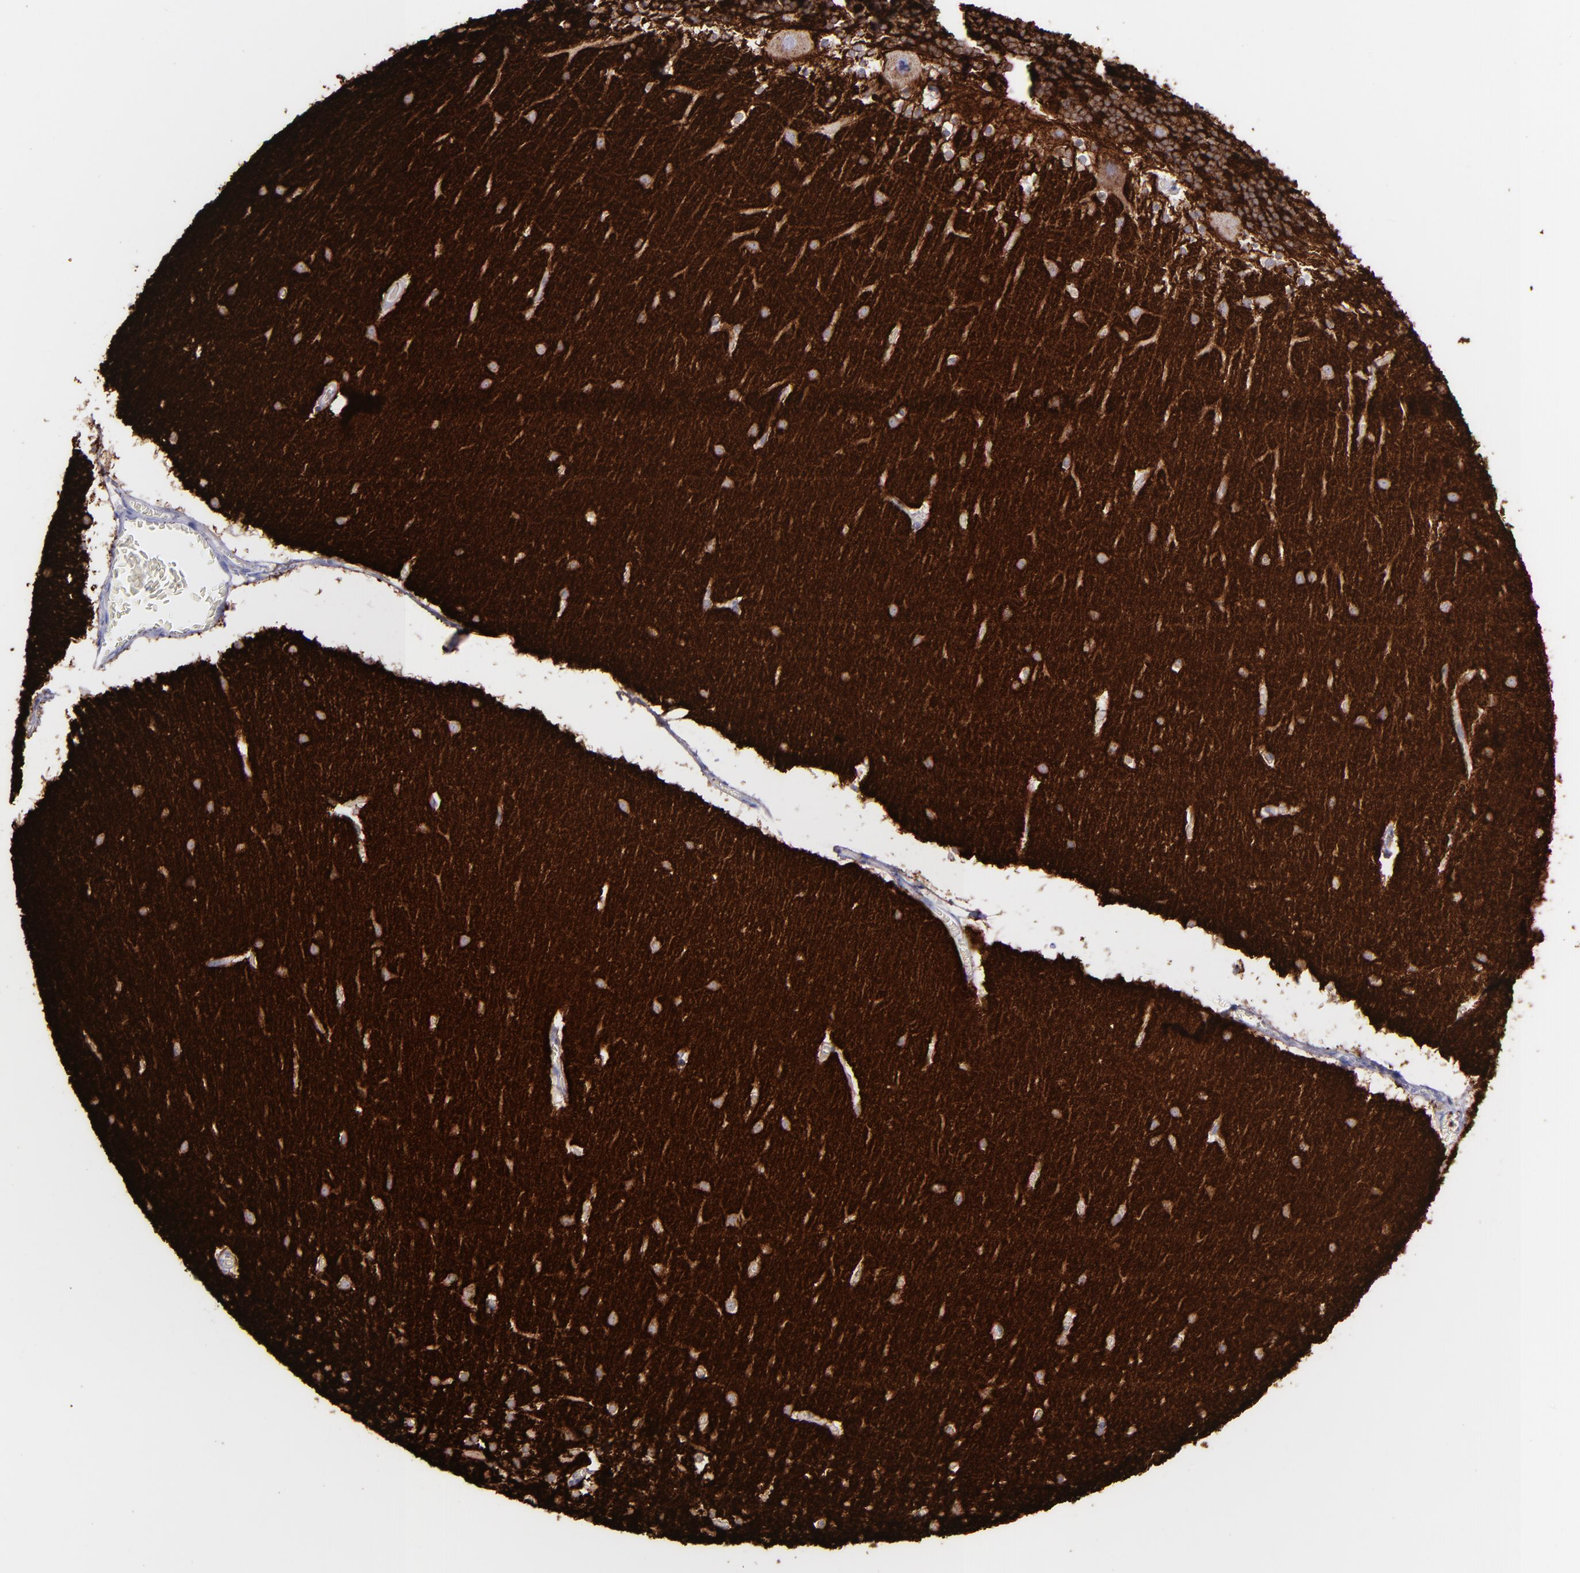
{"staining": {"intensity": "moderate", "quantity": ">75%", "location": "cytoplasmic/membranous"}, "tissue": "cerebellum", "cell_type": "Cells in granular layer", "image_type": "normal", "snomed": [{"axis": "morphology", "description": "Normal tissue, NOS"}, {"axis": "topography", "description": "Cerebellum"}], "caption": "This is an image of immunohistochemistry (IHC) staining of benign cerebellum, which shows moderate expression in the cytoplasmic/membranous of cells in granular layer.", "gene": "SNAP25", "patient": {"sex": "female", "age": 19}}